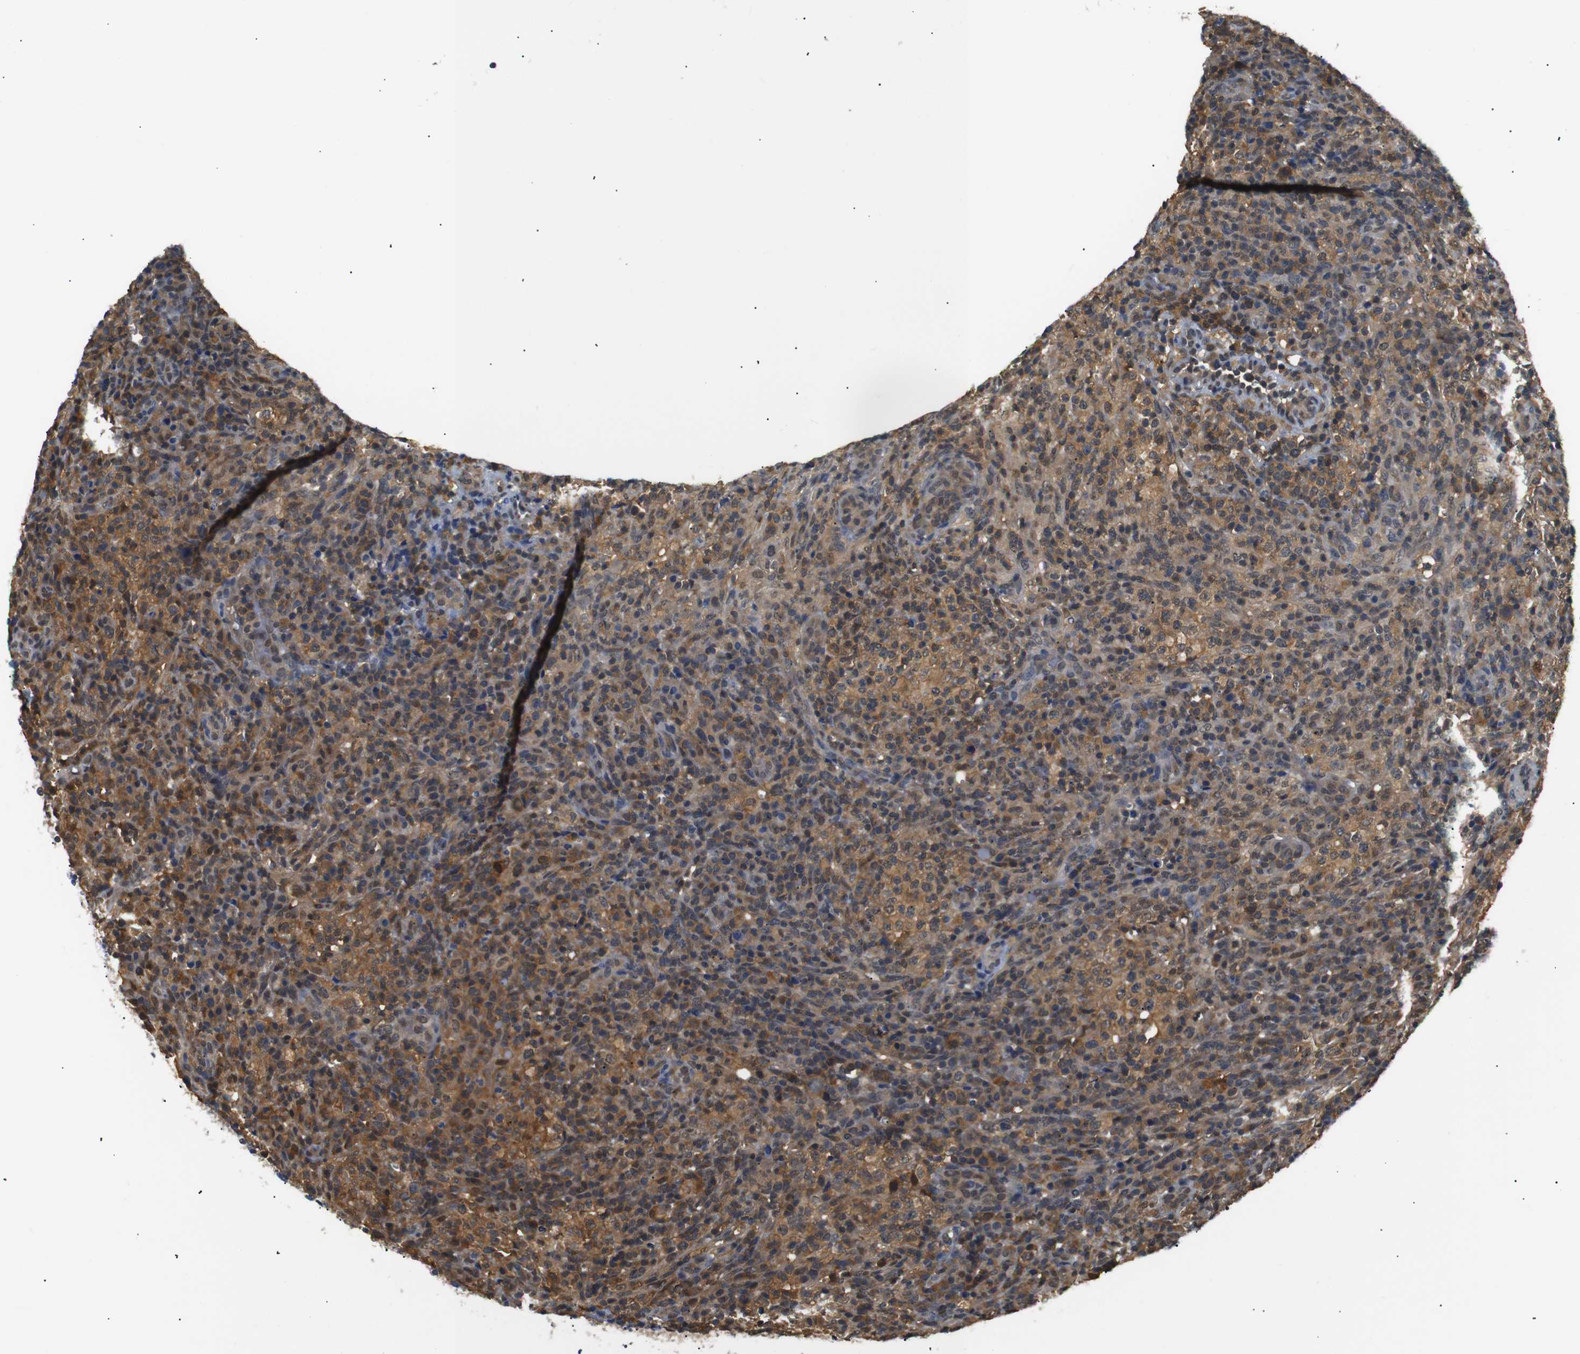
{"staining": {"intensity": "moderate", "quantity": ">75%", "location": "cytoplasmic/membranous,nuclear"}, "tissue": "lymphoma", "cell_type": "Tumor cells", "image_type": "cancer", "snomed": [{"axis": "morphology", "description": "Malignant lymphoma, non-Hodgkin's type, High grade"}, {"axis": "topography", "description": "Lymph node"}], "caption": "The photomicrograph shows staining of lymphoma, revealing moderate cytoplasmic/membranous and nuclear protein staining (brown color) within tumor cells. The staining is performed using DAB brown chromogen to label protein expression. The nuclei are counter-stained blue using hematoxylin.", "gene": "UBXN1", "patient": {"sex": "female", "age": 76}}